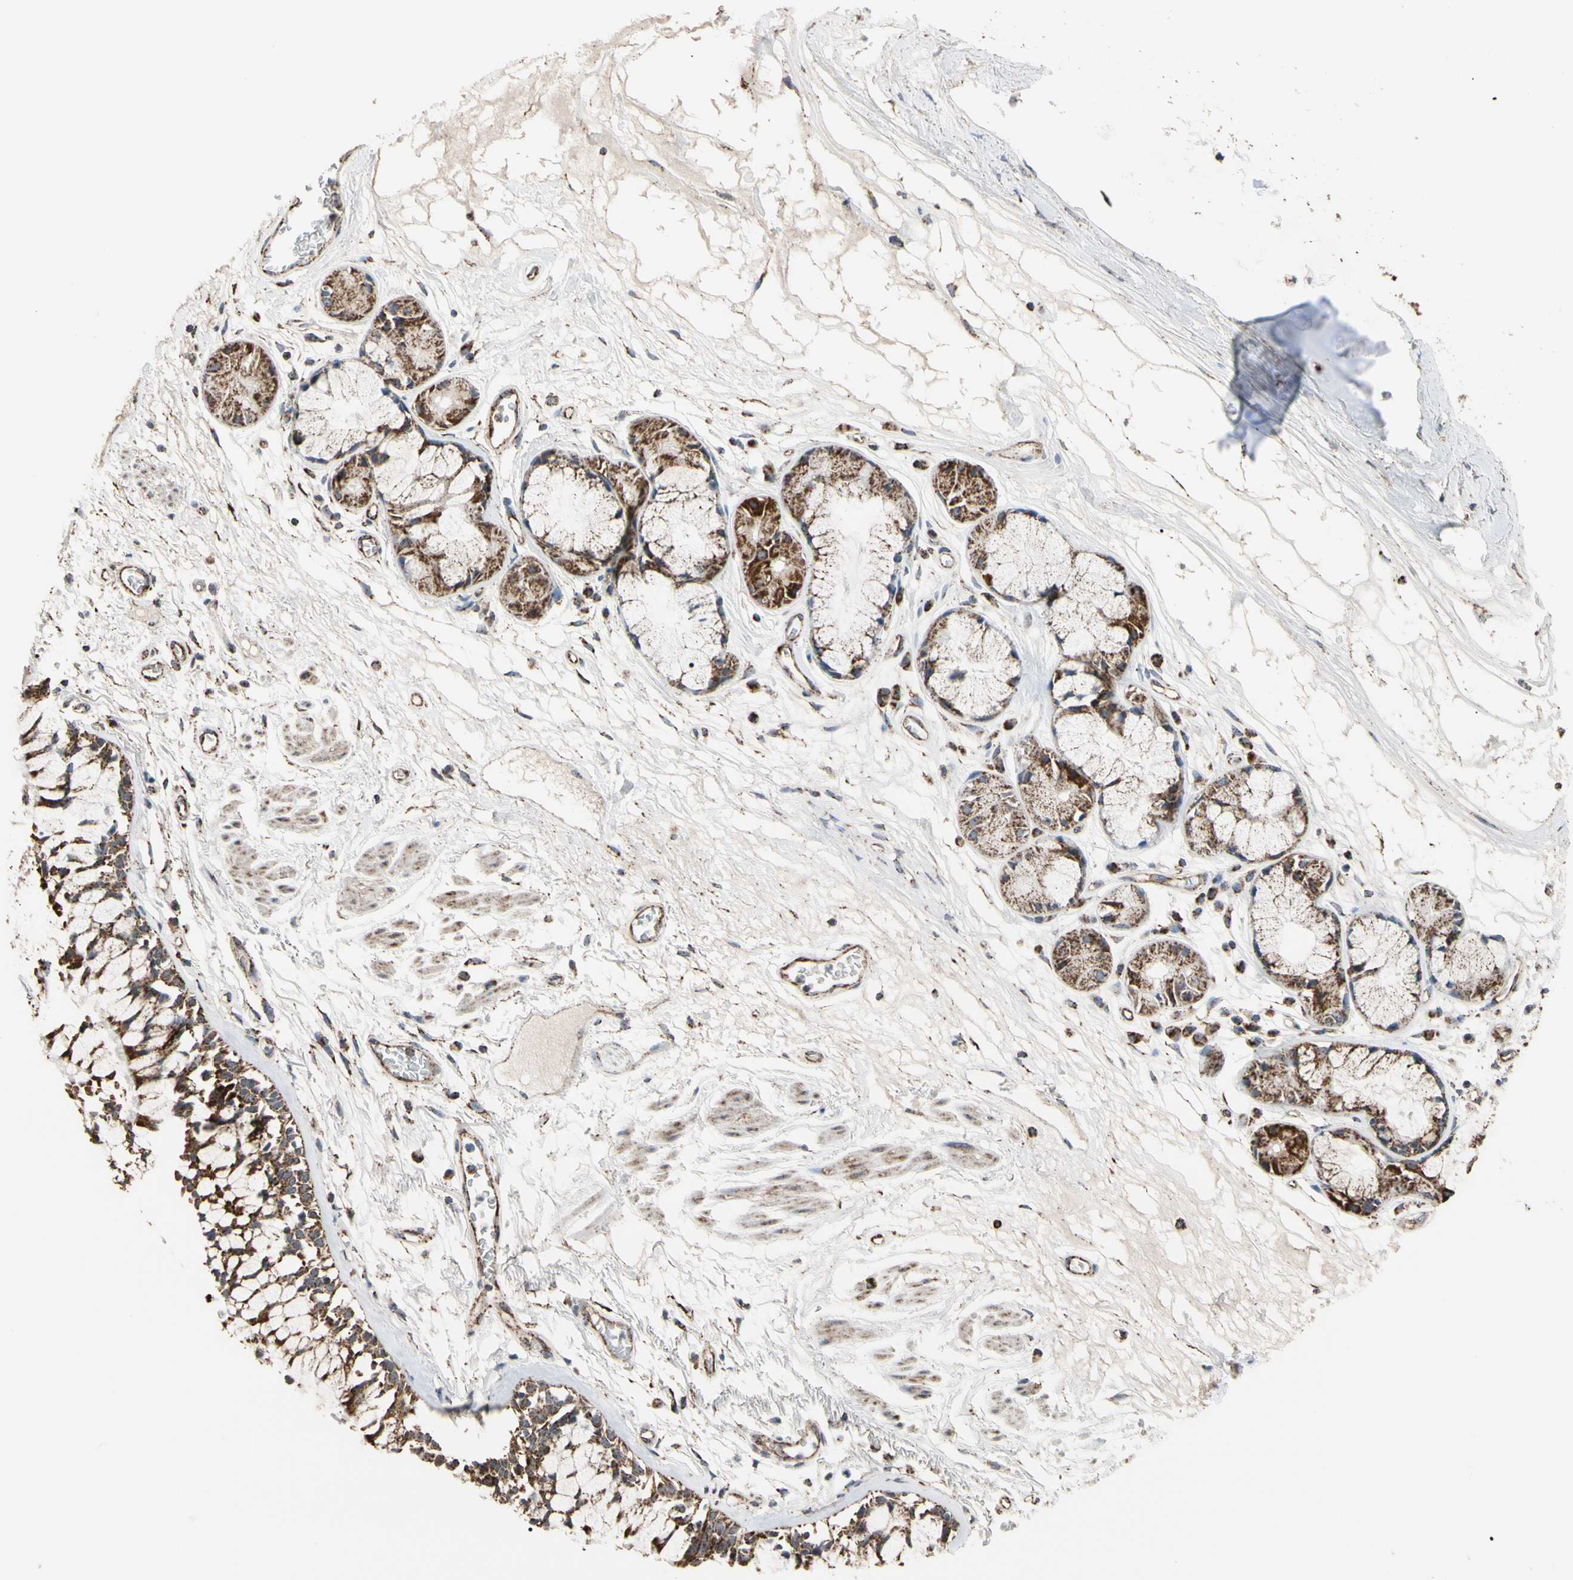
{"staining": {"intensity": "strong", "quantity": ">75%", "location": "cytoplasmic/membranous"}, "tissue": "bronchus", "cell_type": "Respiratory epithelial cells", "image_type": "normal", "snomed": [{"axis": "morphology", "description": "Normal tissue, NOS"}, {"axis": "topography", "description": "Bronchus"}], "caption": "Immunohistochemistry (IHC) histopathology image of unremarkable bronchus: human bronchus stained using IHC reveals high levels of strong protein expression localized specifically in the cytoplasmic/membranous of respiratory epithelial cells, appearing as a cytoplasmic/membranous brown color.", "gene": "FAM110B", "patient": {"sex": "male", "age": 66}}